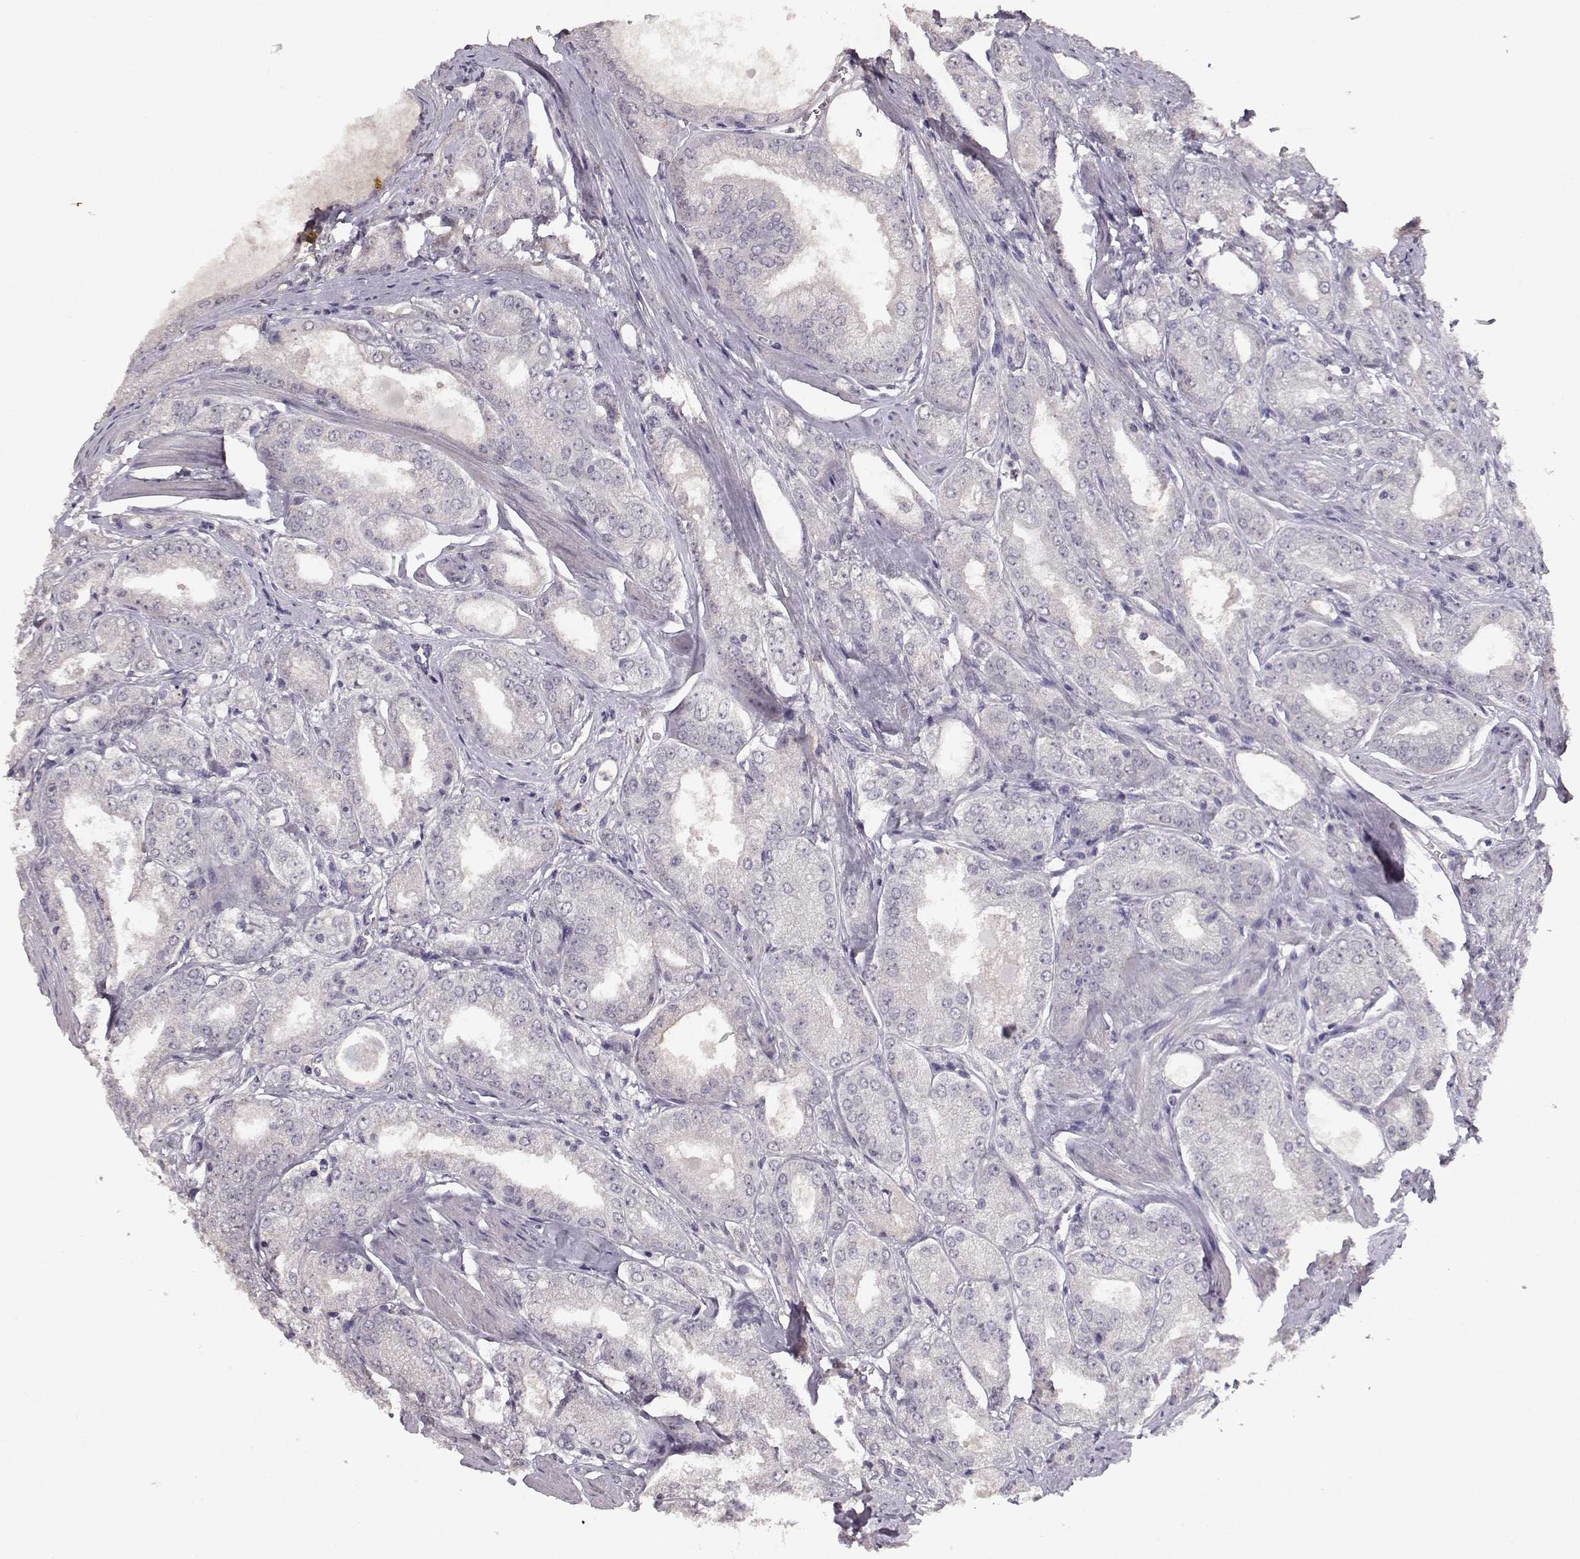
{"staining": {"intensity": "negative", "quantity": "none", "location": "none"}, "tissue": "prostate cancer", "cell_type": "Tumor cells", "image_type": "cancer", "snomed": [{"axis": "morphology", "description": "Adenocarcinoma, NOS"}, {"axis": "morphology", "description": "Adenocarcinoma, High grade"}, {"axis": "topography", "description": "Prostate"}], "caption": "Prostate adenocarcinoma (high-grade) was stained to show a protein in brown. There is no significant expression in tumor cells. (IHC, brightfield microscopy, high magnification).", "gene": "PMCH", "patient": {"sex": "male", "age": 70}}